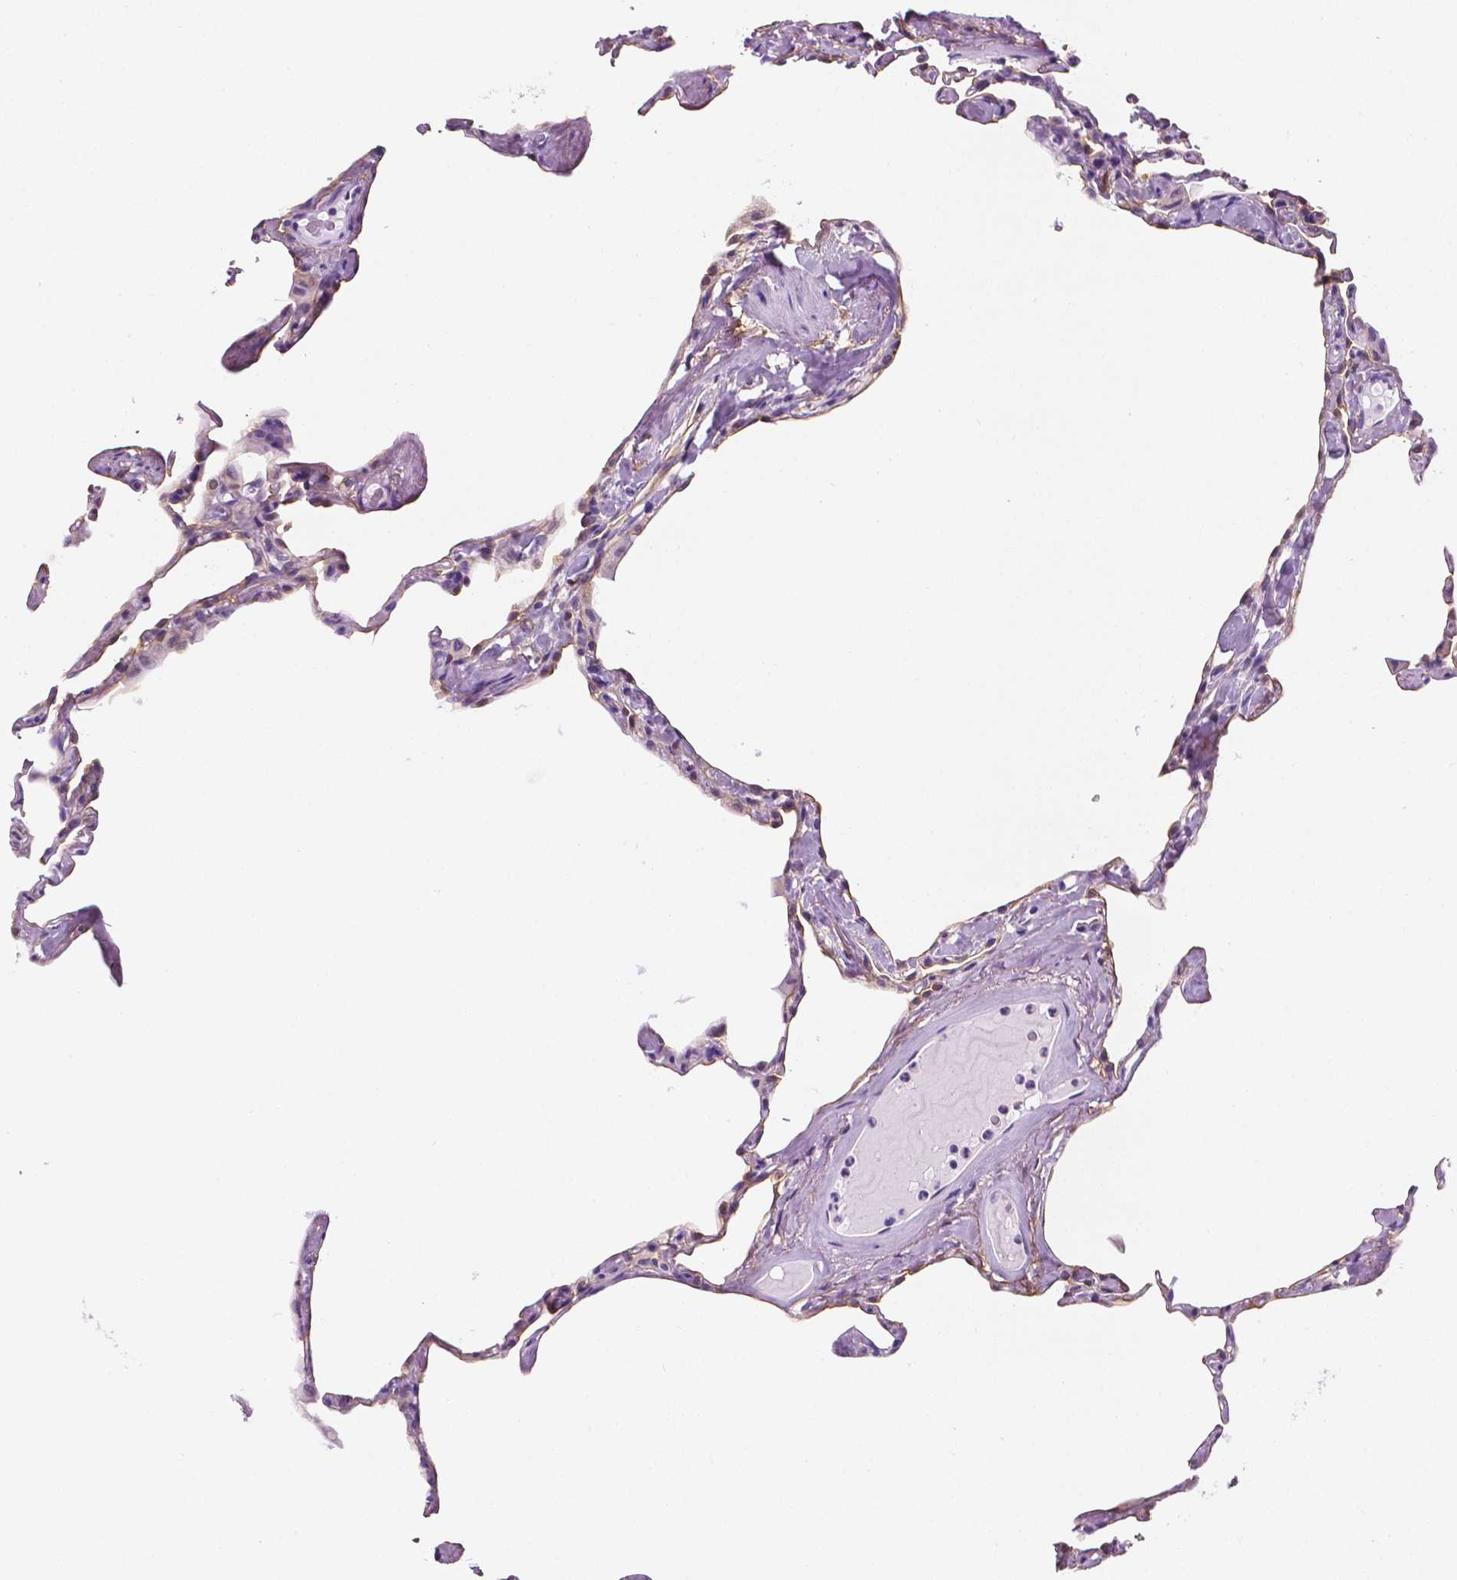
{"staining": {"intensity": "weak", "quantity": "25%-75%", "location": "cytoplasmic/membranous"}, "tissue": "lung", "cell_type": "Alveolar cells", "image_type": "normal", "snomed": [{"axis": "morphology", "description": "Normal tissue, NOS"}, {"axis": "topography", "description": "Lung"}], "caption": "Normal lung displays weak cytoplasmic/membranous expression in about 25%-75% of alveolar cells.", "gene": "PPL", "patient": {"sex": "male", "age": 65}}